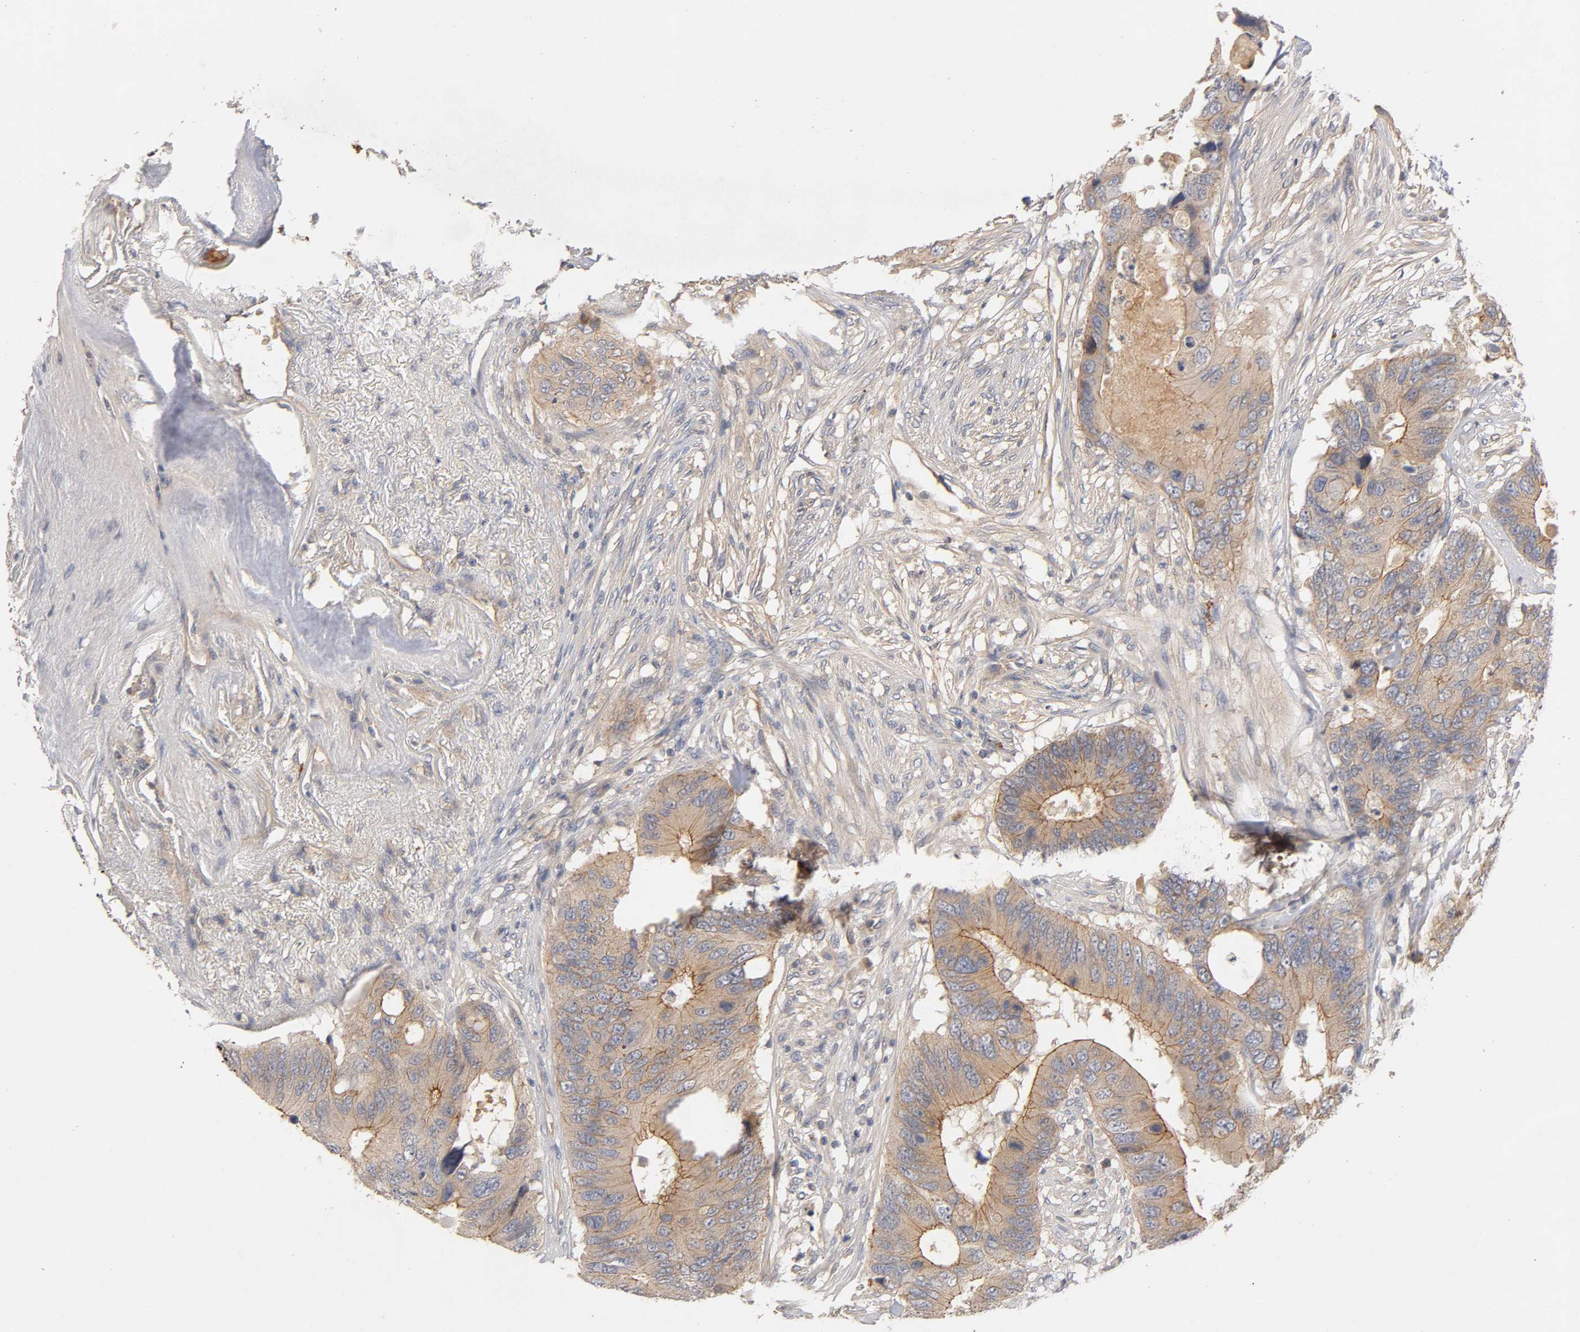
{"staining": {"intensity": "moderate", "quantity": ">75%", "location": "cytoplasmic/membranous"}, "tissue": "colorectal cancer", "cell_type": "Tumor cells", "image_type": "cancer", "snomed": [{"axis": "morphology", "description": "Adenocarcinoma, NOS"}, {"axis": "topography", "description": "Colon"}], "caption": "A brown stain highlights moderate cytoplasmic/membranous staining of a protein in colorectal cancer tumor cells.", "gene": "PDZD11", "patient": {"sex": "male", "age": 71}}